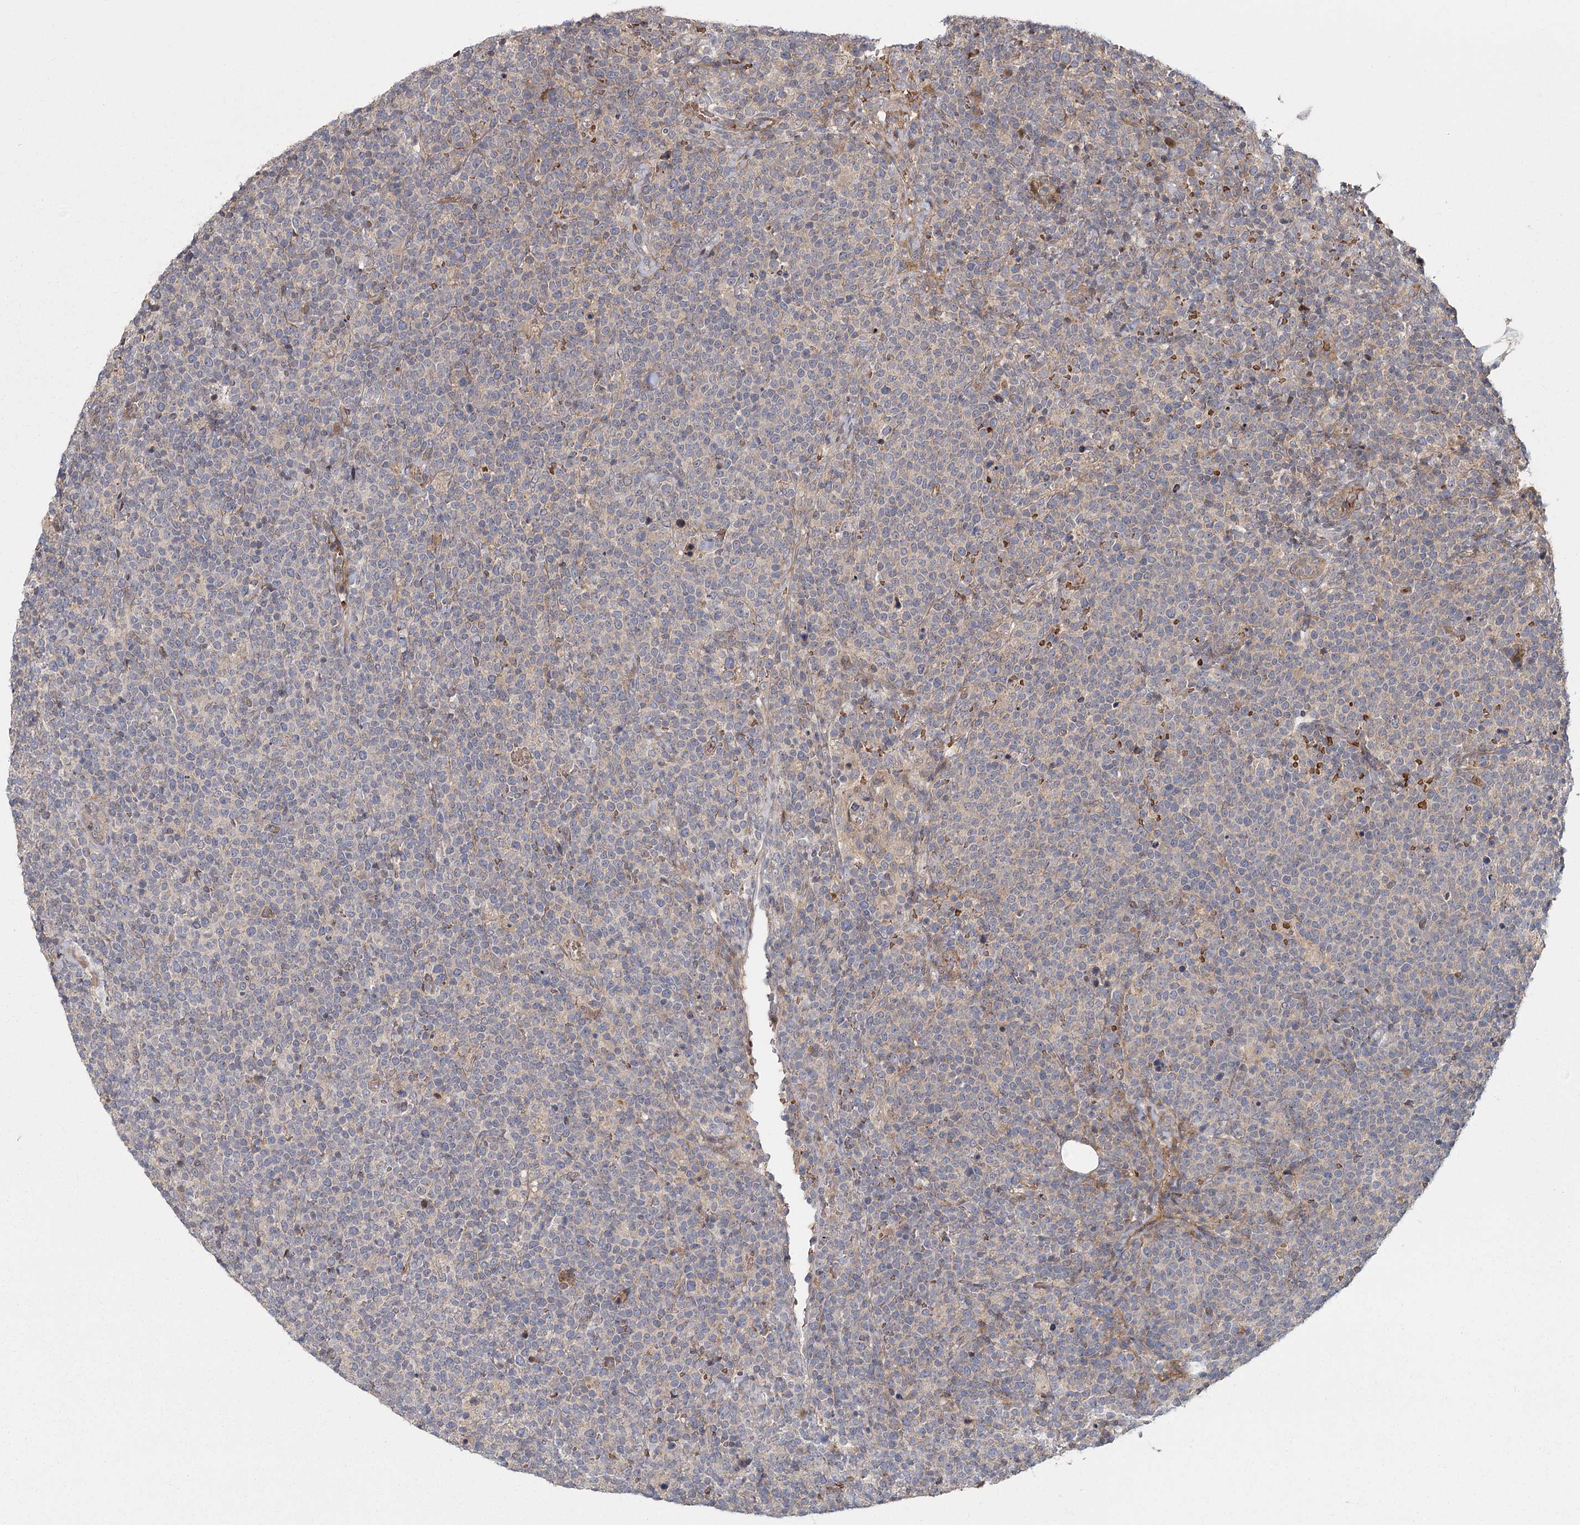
{"staining": {"intensity": "weak", "quantity": "<25%", "location": "cytoplasmic/membranous"}, "tissue": "lymphoma", "cell_type": "Tumor cells", "image_type": "cancer", "snomed": [{"axis": "morphology", "description": "Malignant lymphoma, non-Hodgkin's type, High grade"}, {"axis": "topography", "description": "Lymph node"}], "caption": "Immunohistochemical staining of high-grade malignant lymphoma, non-Hodgkin's type shows no significant staining in tumor cells.", "gene": "RAPGEF6", "patient": {"sex": "male", "age": 61}}